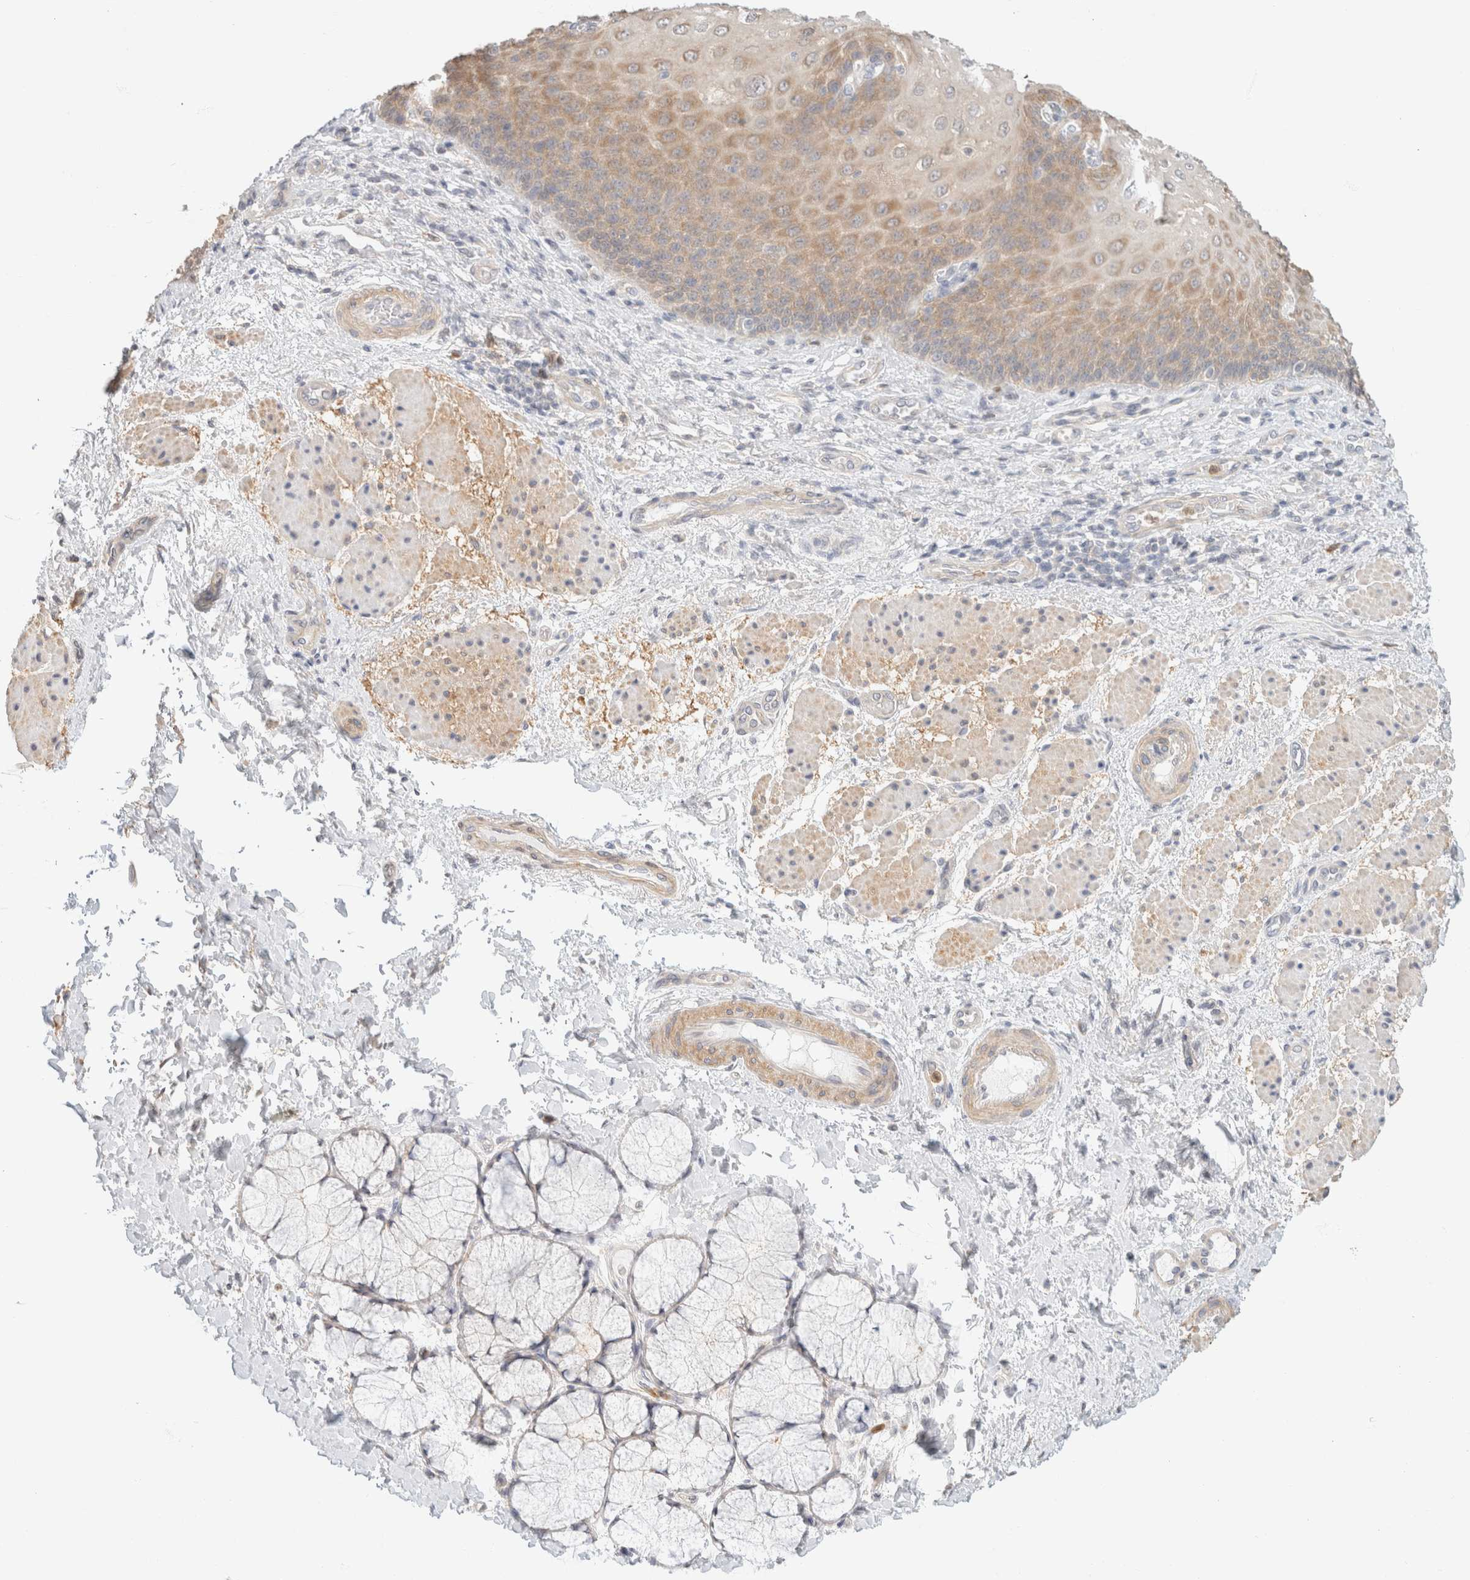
{"staining": {"intensity": "moderate", "quantity": "25%-75%", "location": "cytoplasmic/membranous"}, "tissue": "esophagus", "cell_type": "Squamous epithelial cells", "image_type": "normal", "snomed": [{"axis": "morphology", "description": "Normal tissue, NOS"}, {"axis": "topography", "description": "Esophagus"}], "caption": "Esophagus stained with DAB immunohistochemistry (IHC) reveals medium levels of moderate cytoplasmic/membranous staining in approximately 25%-75% of squamous epithelial cells.", "gene": "GPI", "patient": {"sex": "male", "age": 54}}